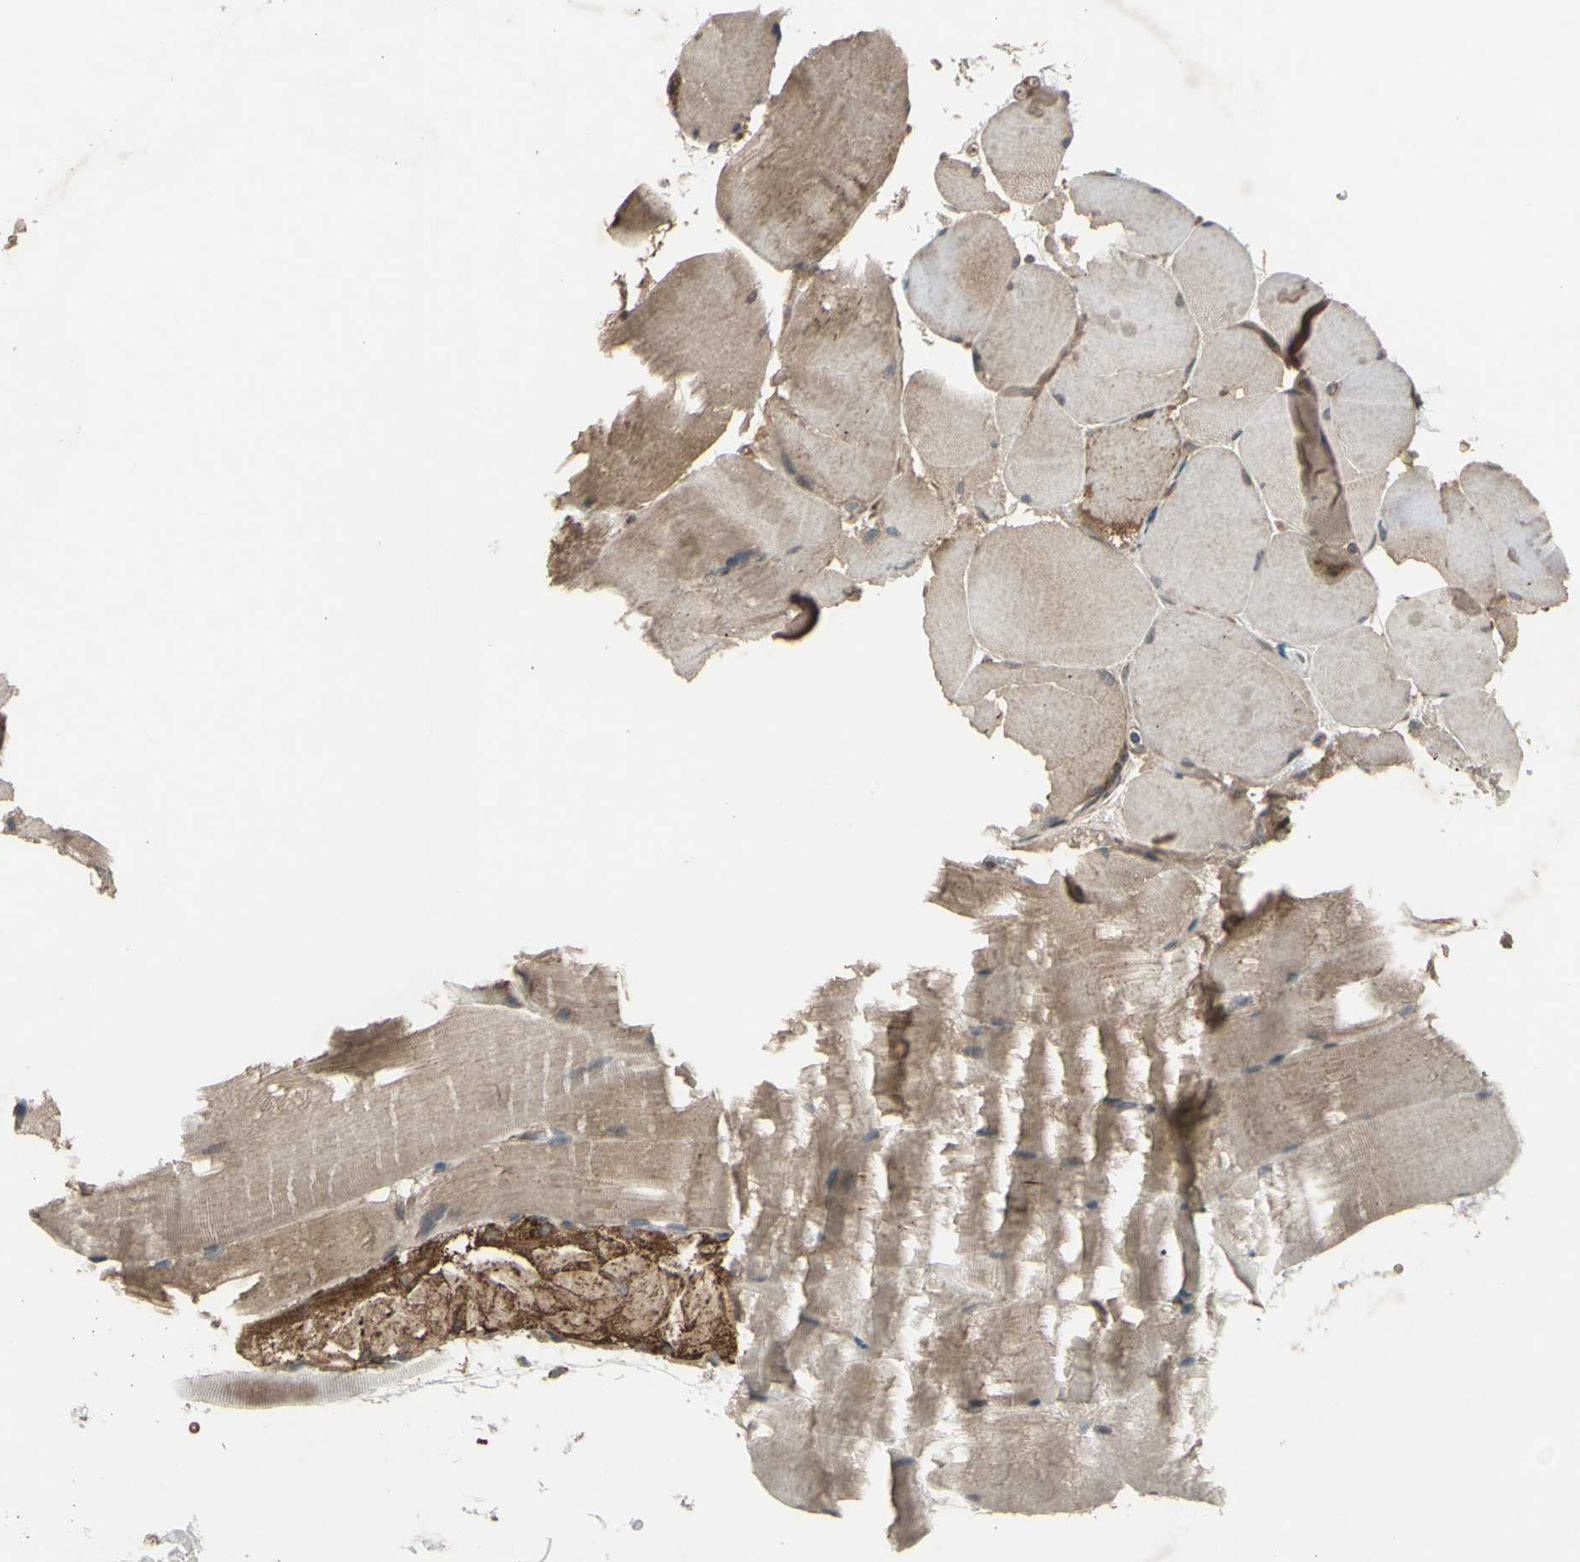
{"staining": {"intensity": "moderate", "quantity": ">75%", "location": "cytoplasmic/membranous"}, "tissue": "skeletal muscle", "cell_type": "Myocytes", "image_type": "normal", "snomed": [{"axis": "morphology", "description": "Normal tissue, NOS"}, {"axis": "topography", "description": "Skin"}, {"axis": "topography", "description": "Skeletal muscle"}], "caption": "Protein expression analysis of normal human skeletal muscle reveals moderate cytoplasmic/membranous staining in about >75% of myocytes.", "gene": "ACOT8", "patient": {"sex": "male", "age": 83}}